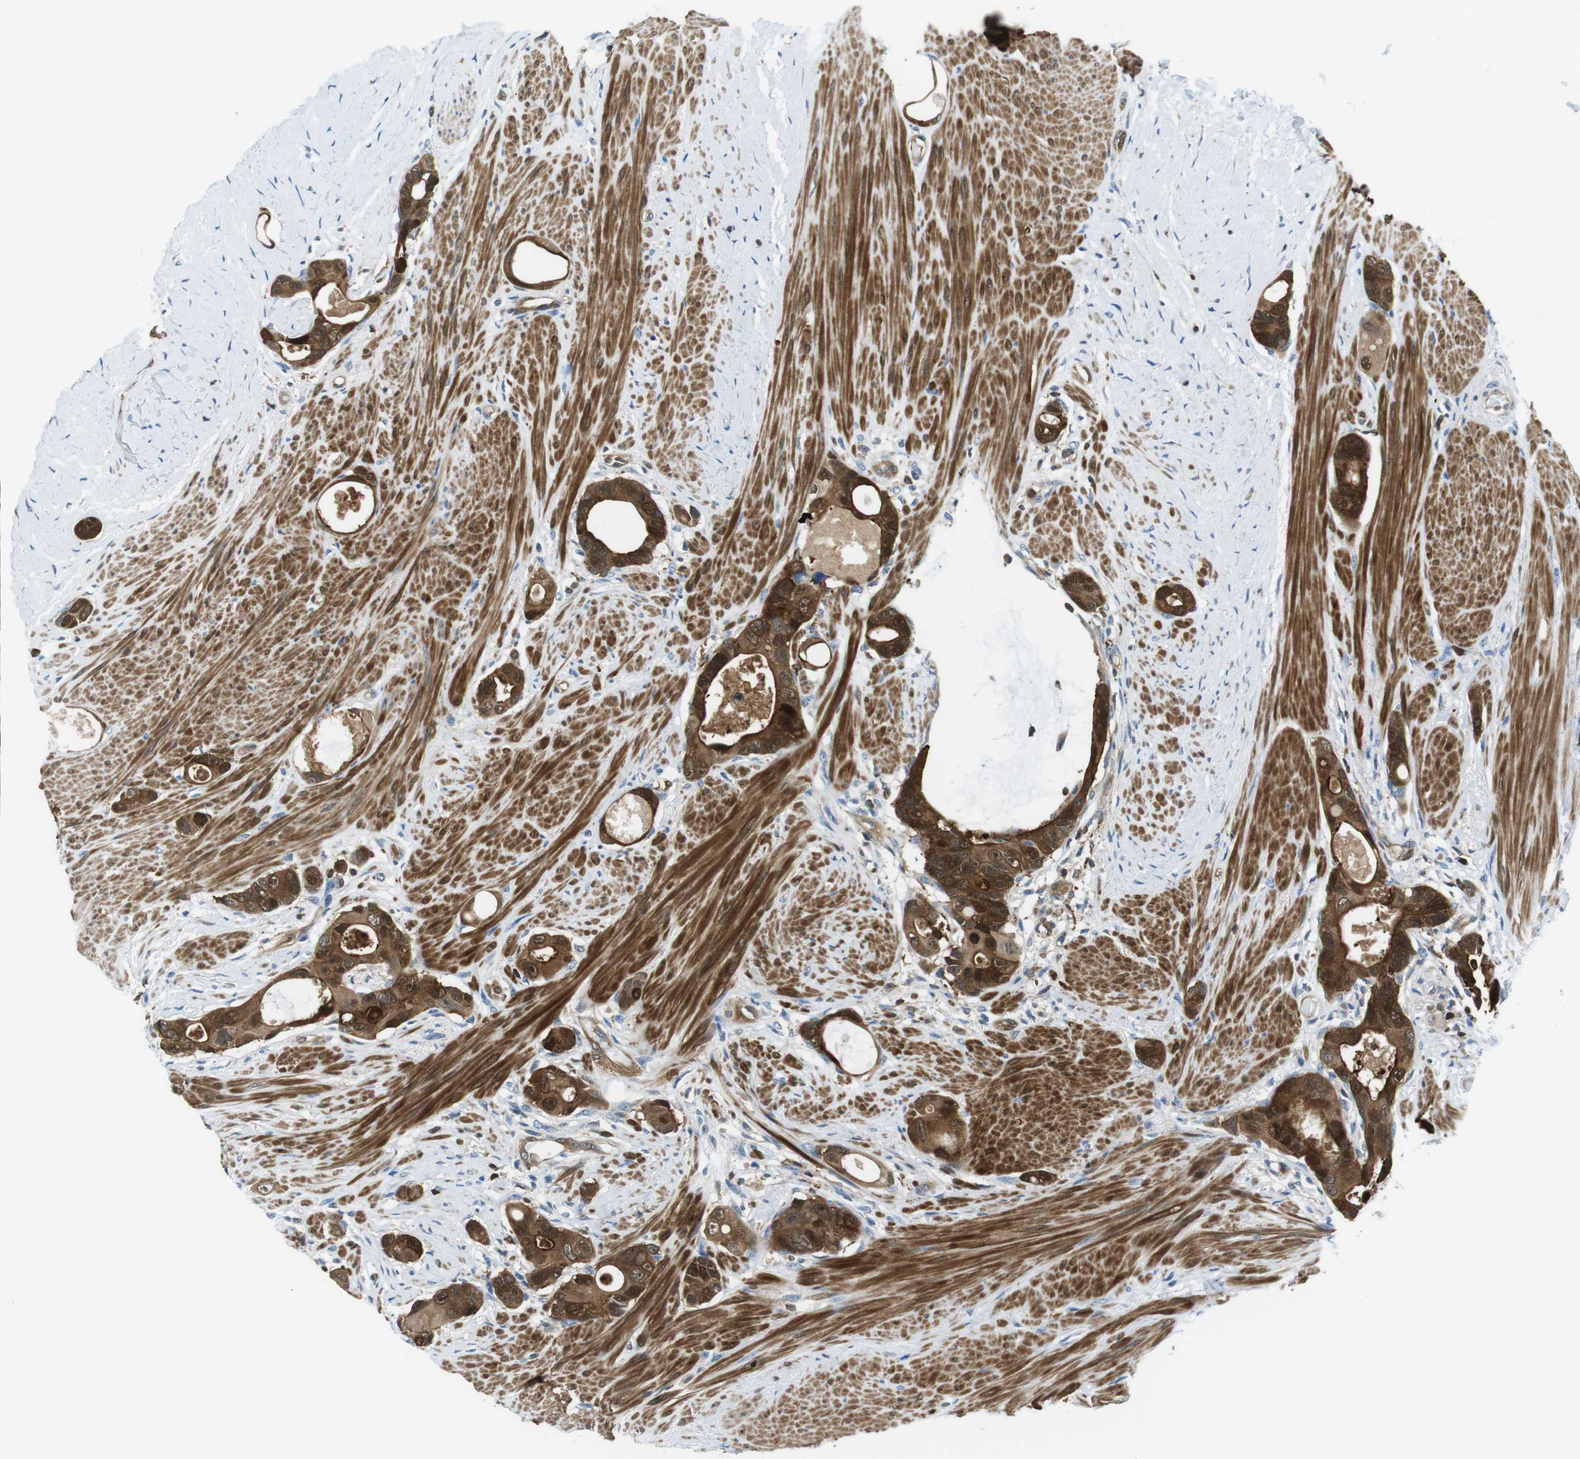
{"staining": {"intensity": "moderate", "quantity": ">75%", "location": "cytoplasmic/membranous,nuclear"}, "tissue": "colorectal cancer", "cell_type": "Tumor cells", "image_type": "cancer", "snomed": [{"axis": "morphology", "description": "Adenocarcinoma, NOS"}, {"axis": "topography", "description": "Rectum"}], "caption": "The immunohistochemical stain shows moderate cytoplasmic/membranous and nuclear staining in tumor cells of adenocarcinoma (colorectal) tissue.", "gene": "TES", "patient": {"sex": "male", "age": 51}}